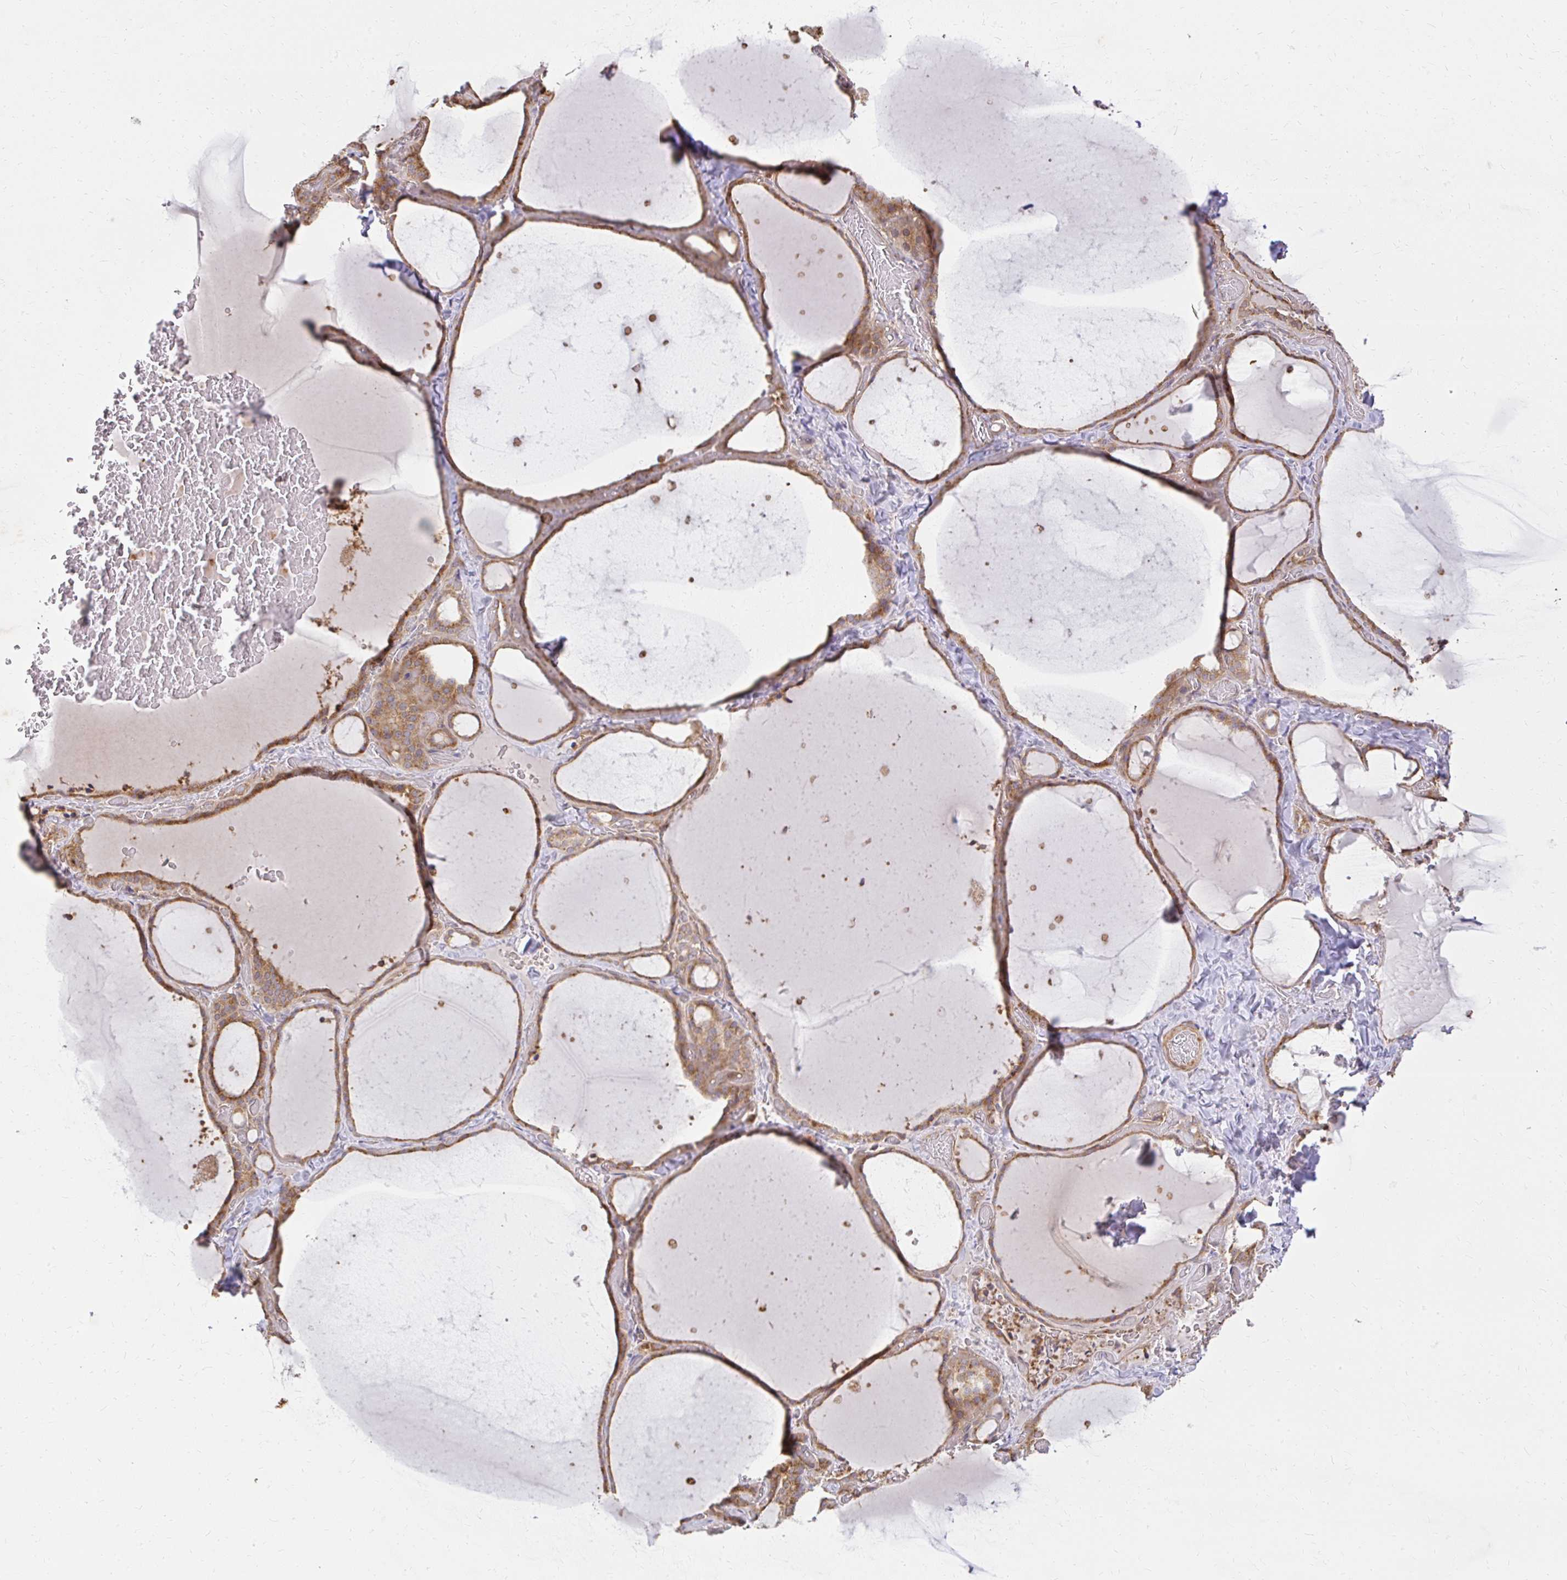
{"staining": {"intensity": "moderate", "quantity": ">75%", "location": "cytoplasmic/membranous"}, "tissue": "thyroid gland", "cell_type": "Glandular cells", "image_type": "normal", "snomed": [{"axis": "morphology", "description": "Normal tissue, NOS"}, {"axis": "topography", "description": "Thyroid gland"}], "caption": "Thyroid gland stained with immunohistochemistry (IHC) shows moderate cytoplasmic/membranous staining in about >75% of glandular cells. (brown staining indicates protein expression, while blue staining denotes nuclei).", "gene": "GNS", "patient": {"sex": "female", "age": 36}}